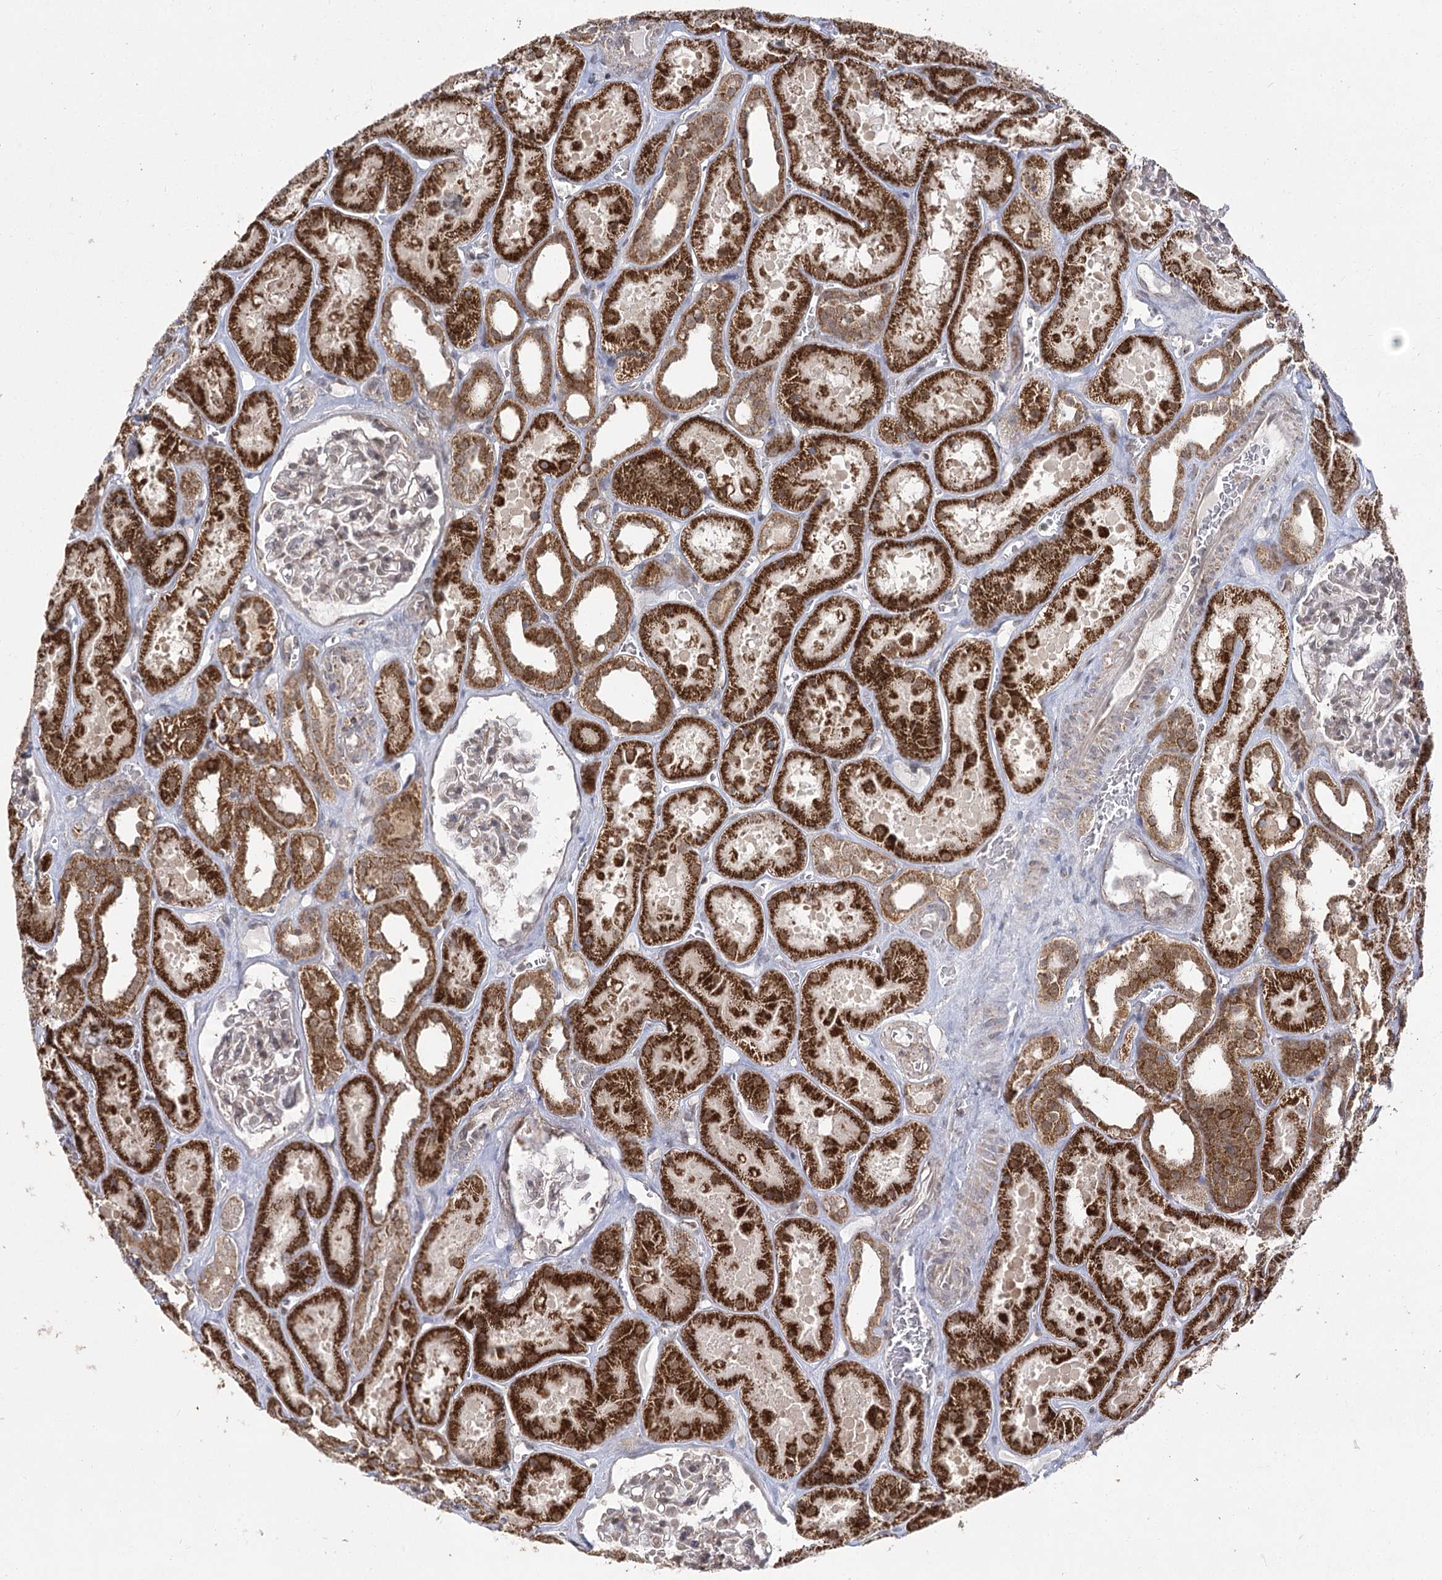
{"staining": {"intensity": "weak", "quantity": "25%-75%", "location": "cytoplasmic/membranous,nuclear"}, "tissue": "kidney", "cell_type": "Cells in glomeruli", "image_type": "normal", "snomed": [{"axis": "morphology", "description": "Normal tissue, NOS"}, {"axis": "topography", "description": "Kidney"}], "caption": "Weak cytoplasmic/membranous,nuclear expression is present in about 25%-75% of cells in glomeruli in normal kidney.", "gene": "SLC4A1AP", "patient": {"sex": "female", "age": 41}}